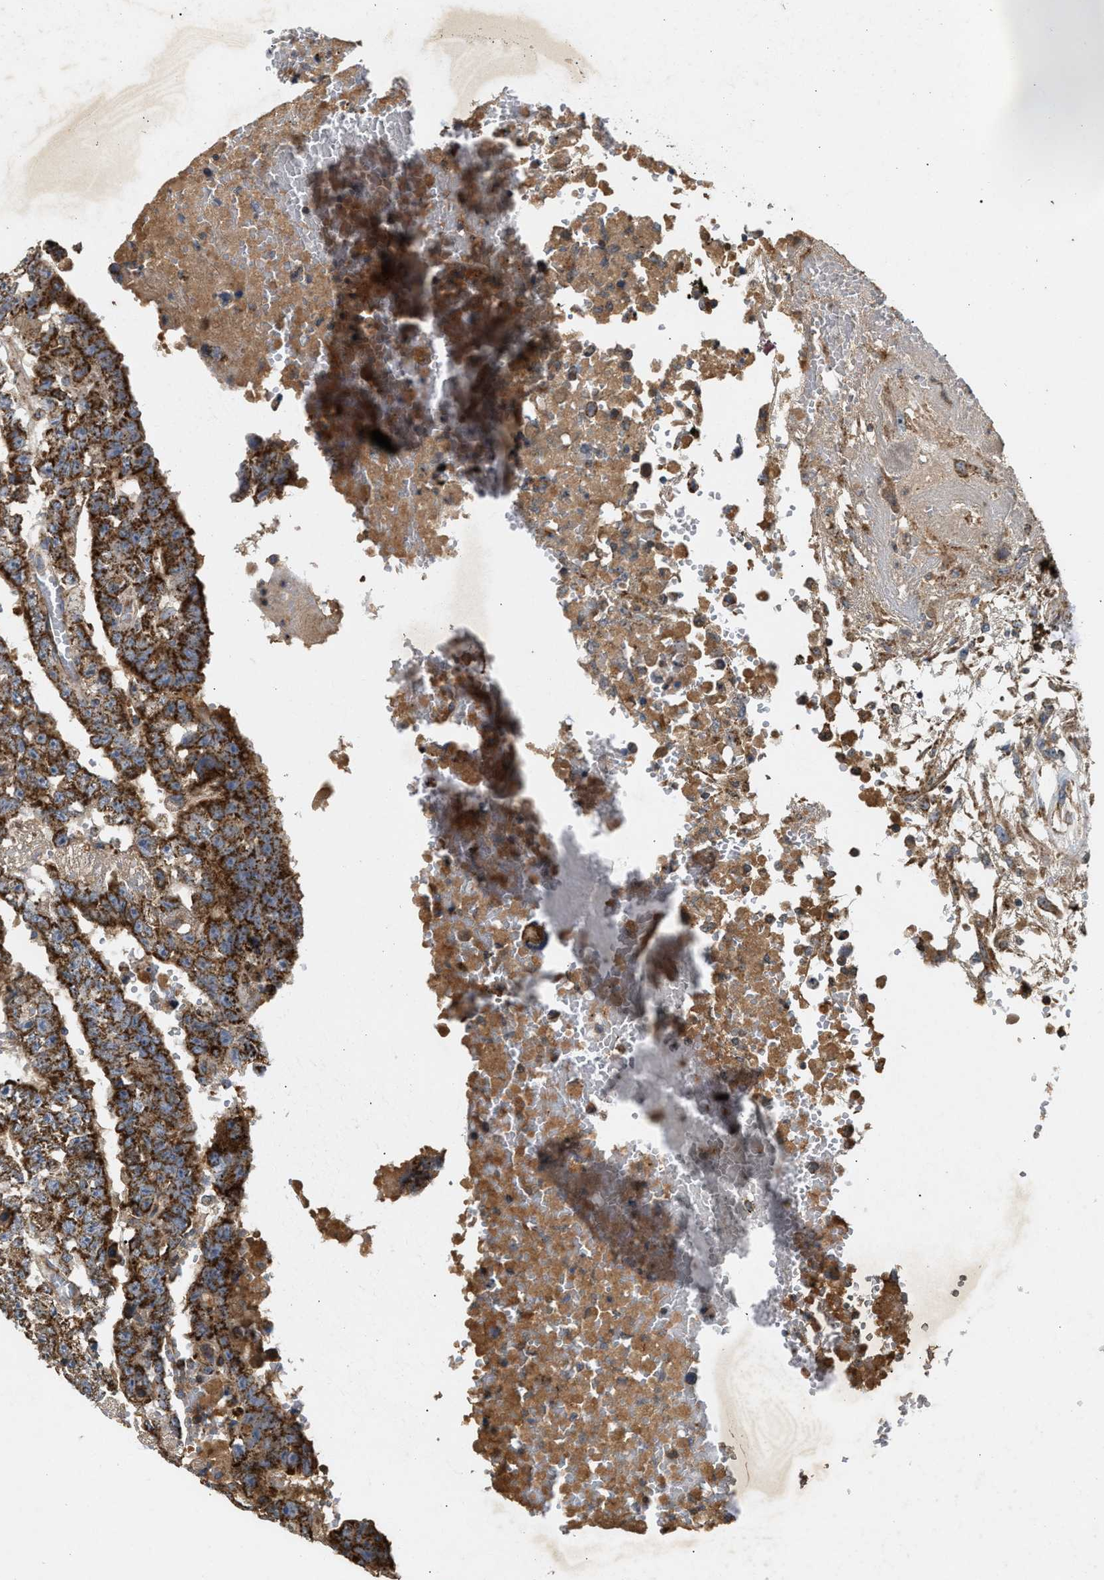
{"staining": {"intensity": "strong", "quantity": ">75%", "location": "cytoplasmic/membranous"}, "tissue": "testis cancer", "cell_type": "Tumor cells", "image_type": "cancer", "snomed": [{"axis": "morphology", "description": "Carcinoma, Embryonal, NOS"}, {"axis": "topography", "description": "Testis"}], "caption": "A brown stain labels strong cytoplasmic/membranous expression of a protein in human testis embryonal carcinoma tumor cells.", "gene": "TACO1", "patient": {"sex": "male", "age": 25}}